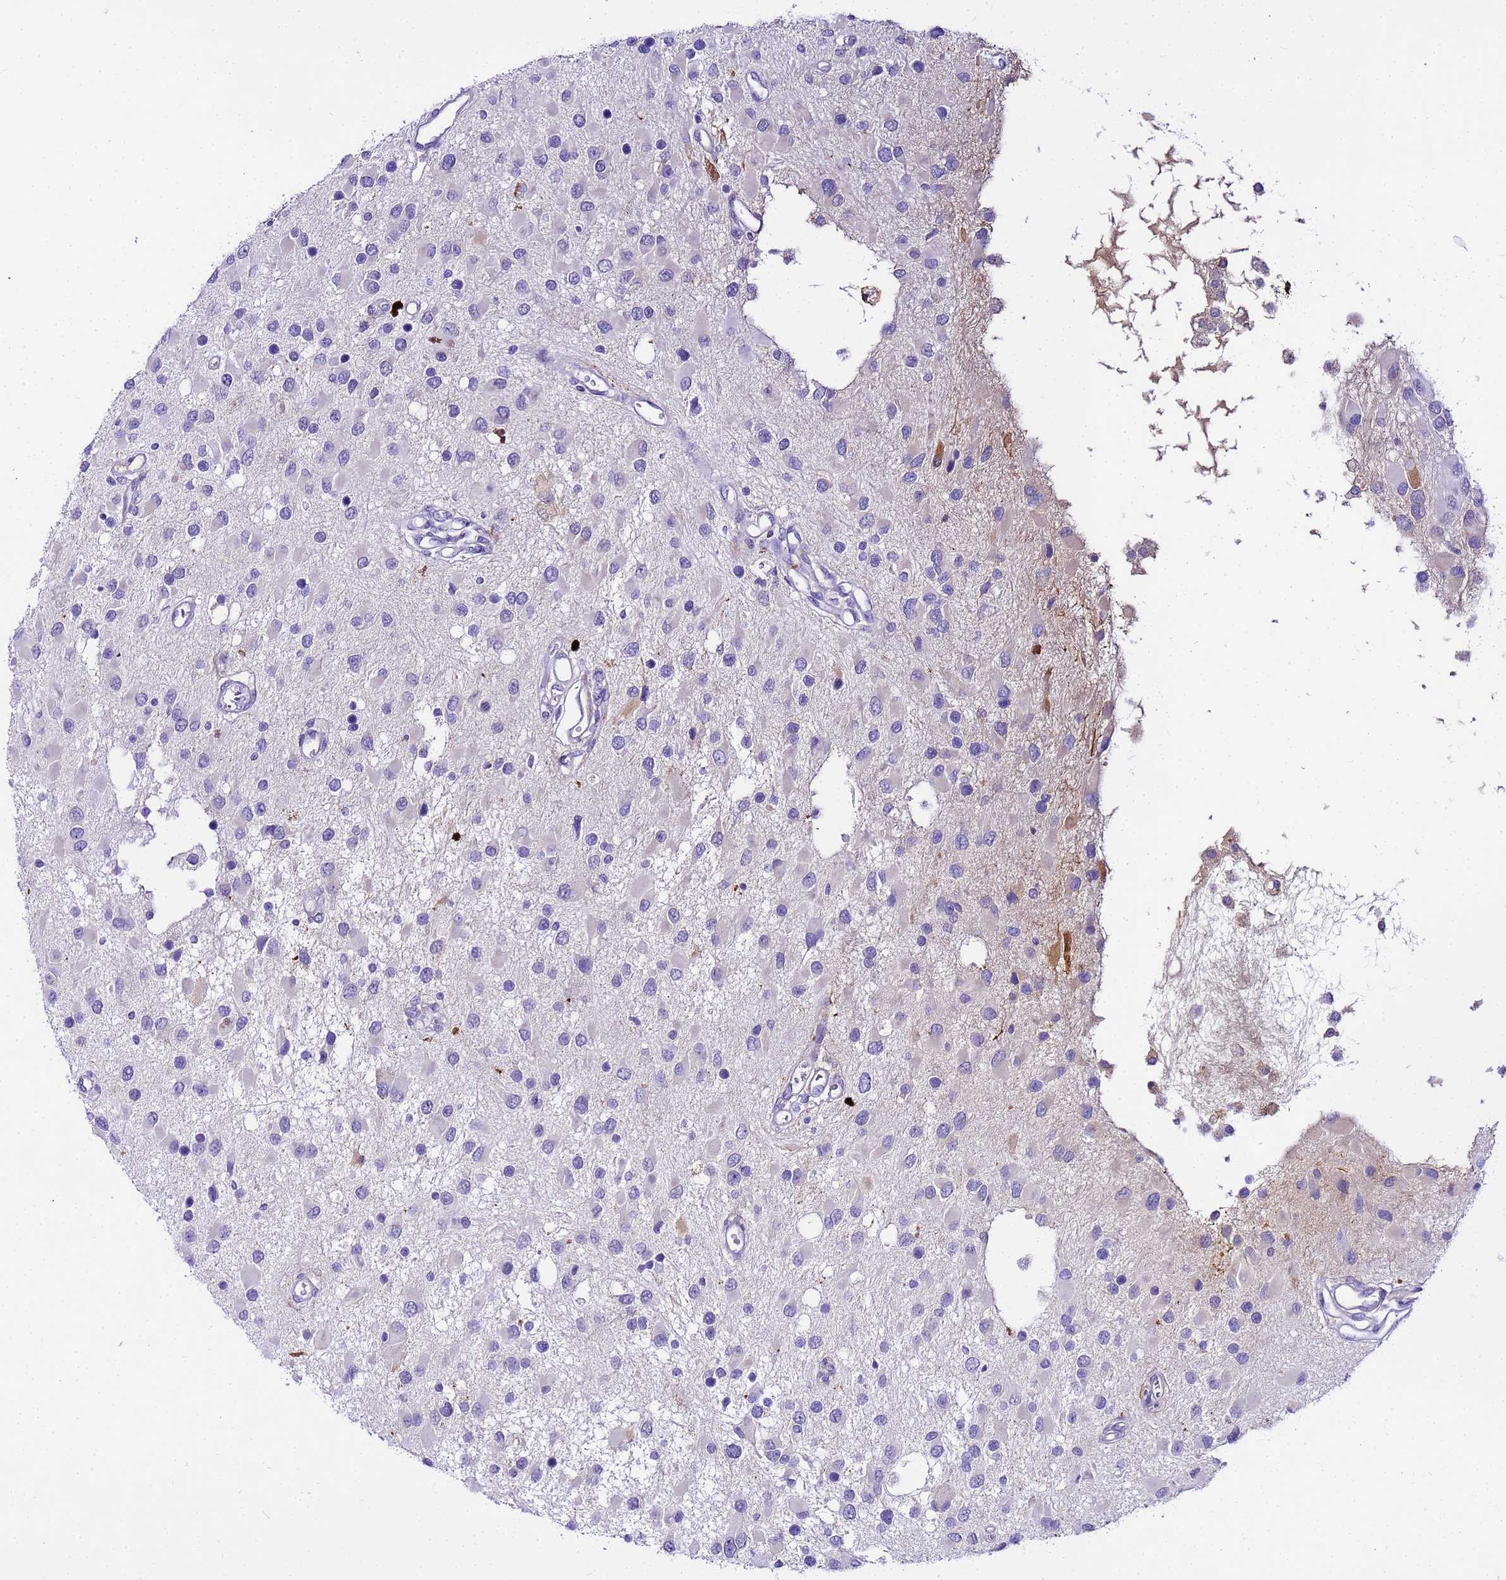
{"staining": {"intensity": "negative", "quantity": "none", "location": "none"}, "tissue": "glioma", "cell_type": "Tumor cells", "image_type": "cancer", "snomed": [{"axis": "morphology", "description": "Glioma, malignant, High grade"}, {"axis": "topography", "description": "Brain"}], "caption": "Micrograph shows no protein staining in tumor cells of glioma tissue. Brightfield microscopy of immunohistochemistry stained with DAB (brown) and hematoxylin (blue), captured at high magnification.", "gene": "CFHR2", "patient": {"sex": "male", "age": 53}}